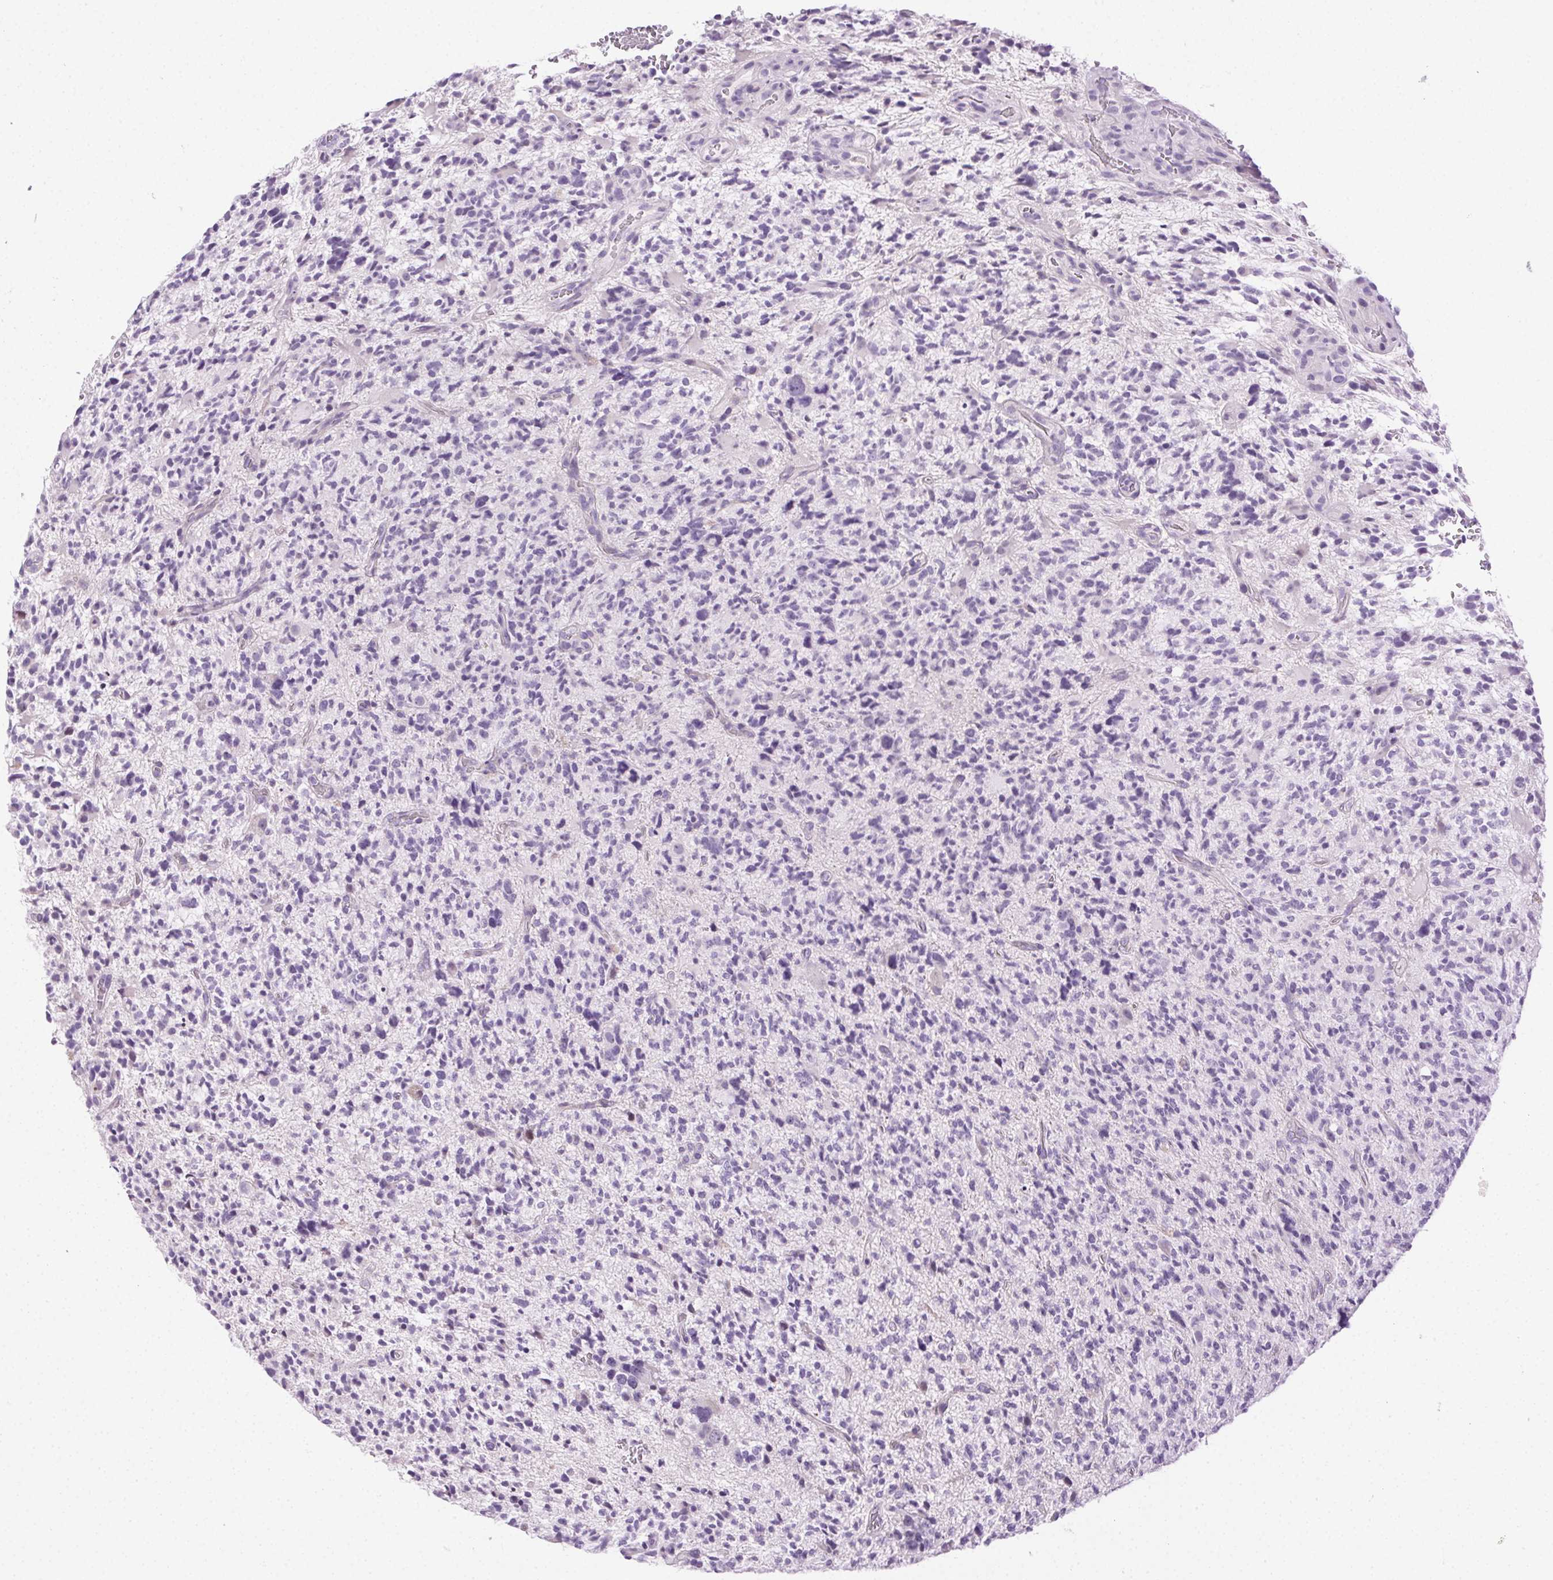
{"staining": {"intensity": "negative", "quantity": "none", "location": "none"}, "tissue": "glioma", "cell_type": "Tumor cells", "image_type": "cancer", "snomed": [{"axis": "morphology", "description": "Glioma, malignant, High grade"}, {"axis": "topography", "description": "Brain"}], "caption": "The photomicrograph exhibits no staining of tumor cells in malignant high-grade glioma.", "gene": "C20orf85", "patient": {"sex": "female", "age": 71}}